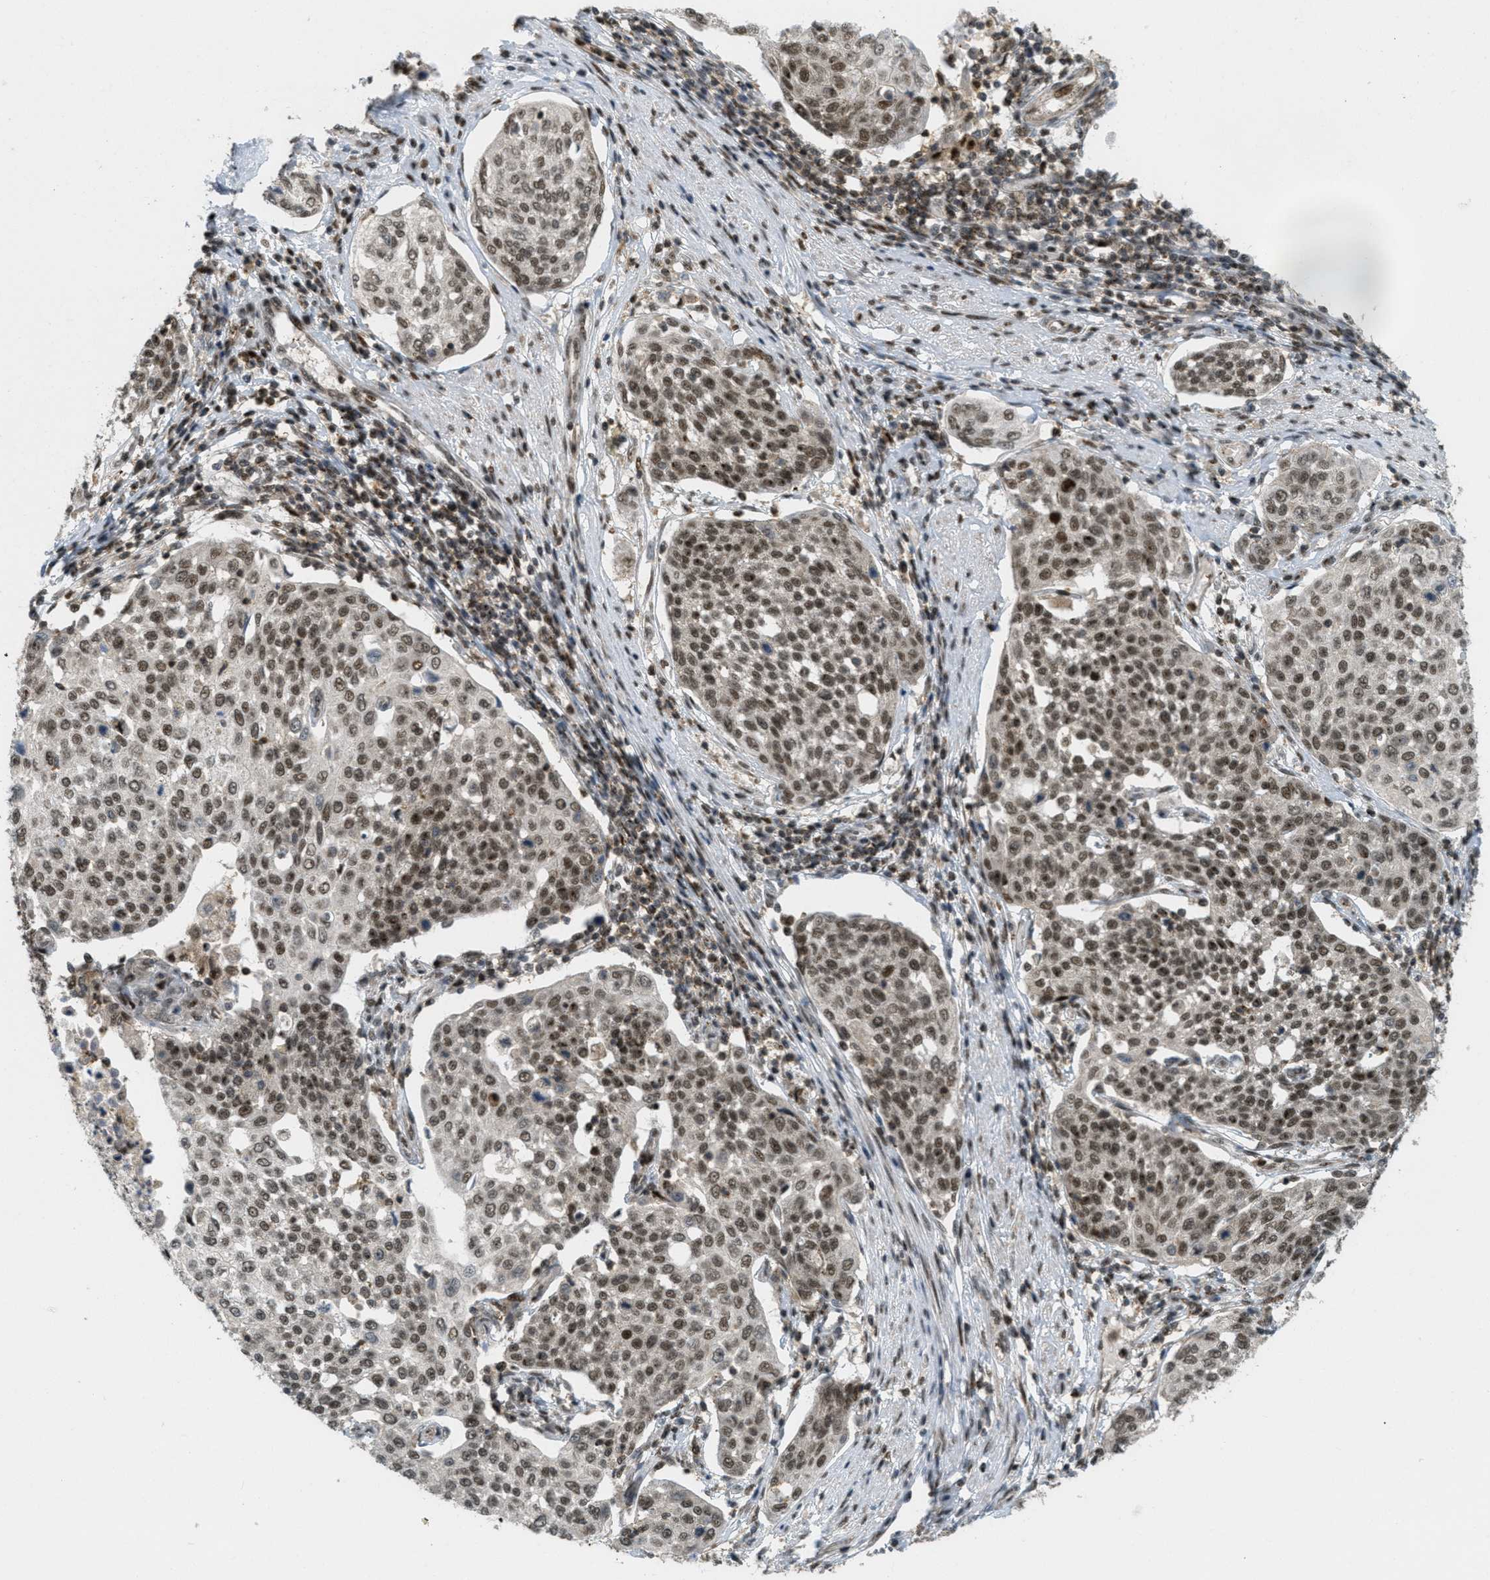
{"staining": {"intensity": "moderate", "quantity": ">75%", "location": "cytoplasmic/membranous,nuclear"}, "tissue": "cervical cancer", "cell_type": "Tumor cells", "image_type": "cancer", "snomed": [{"axis": "morphology", "description": "Squamous cell carcinoma, NOS"}, {"axis": "topography", "description": "Cervix"}], "caption": "Tumor cells display moderate cytoplasmic/membranous and nuclear expression in about >75% of cells in cervical cancer (squamous cell carcinoma).", "gene": "TLK1", "patient": {"sex": "female", "age": 34}}